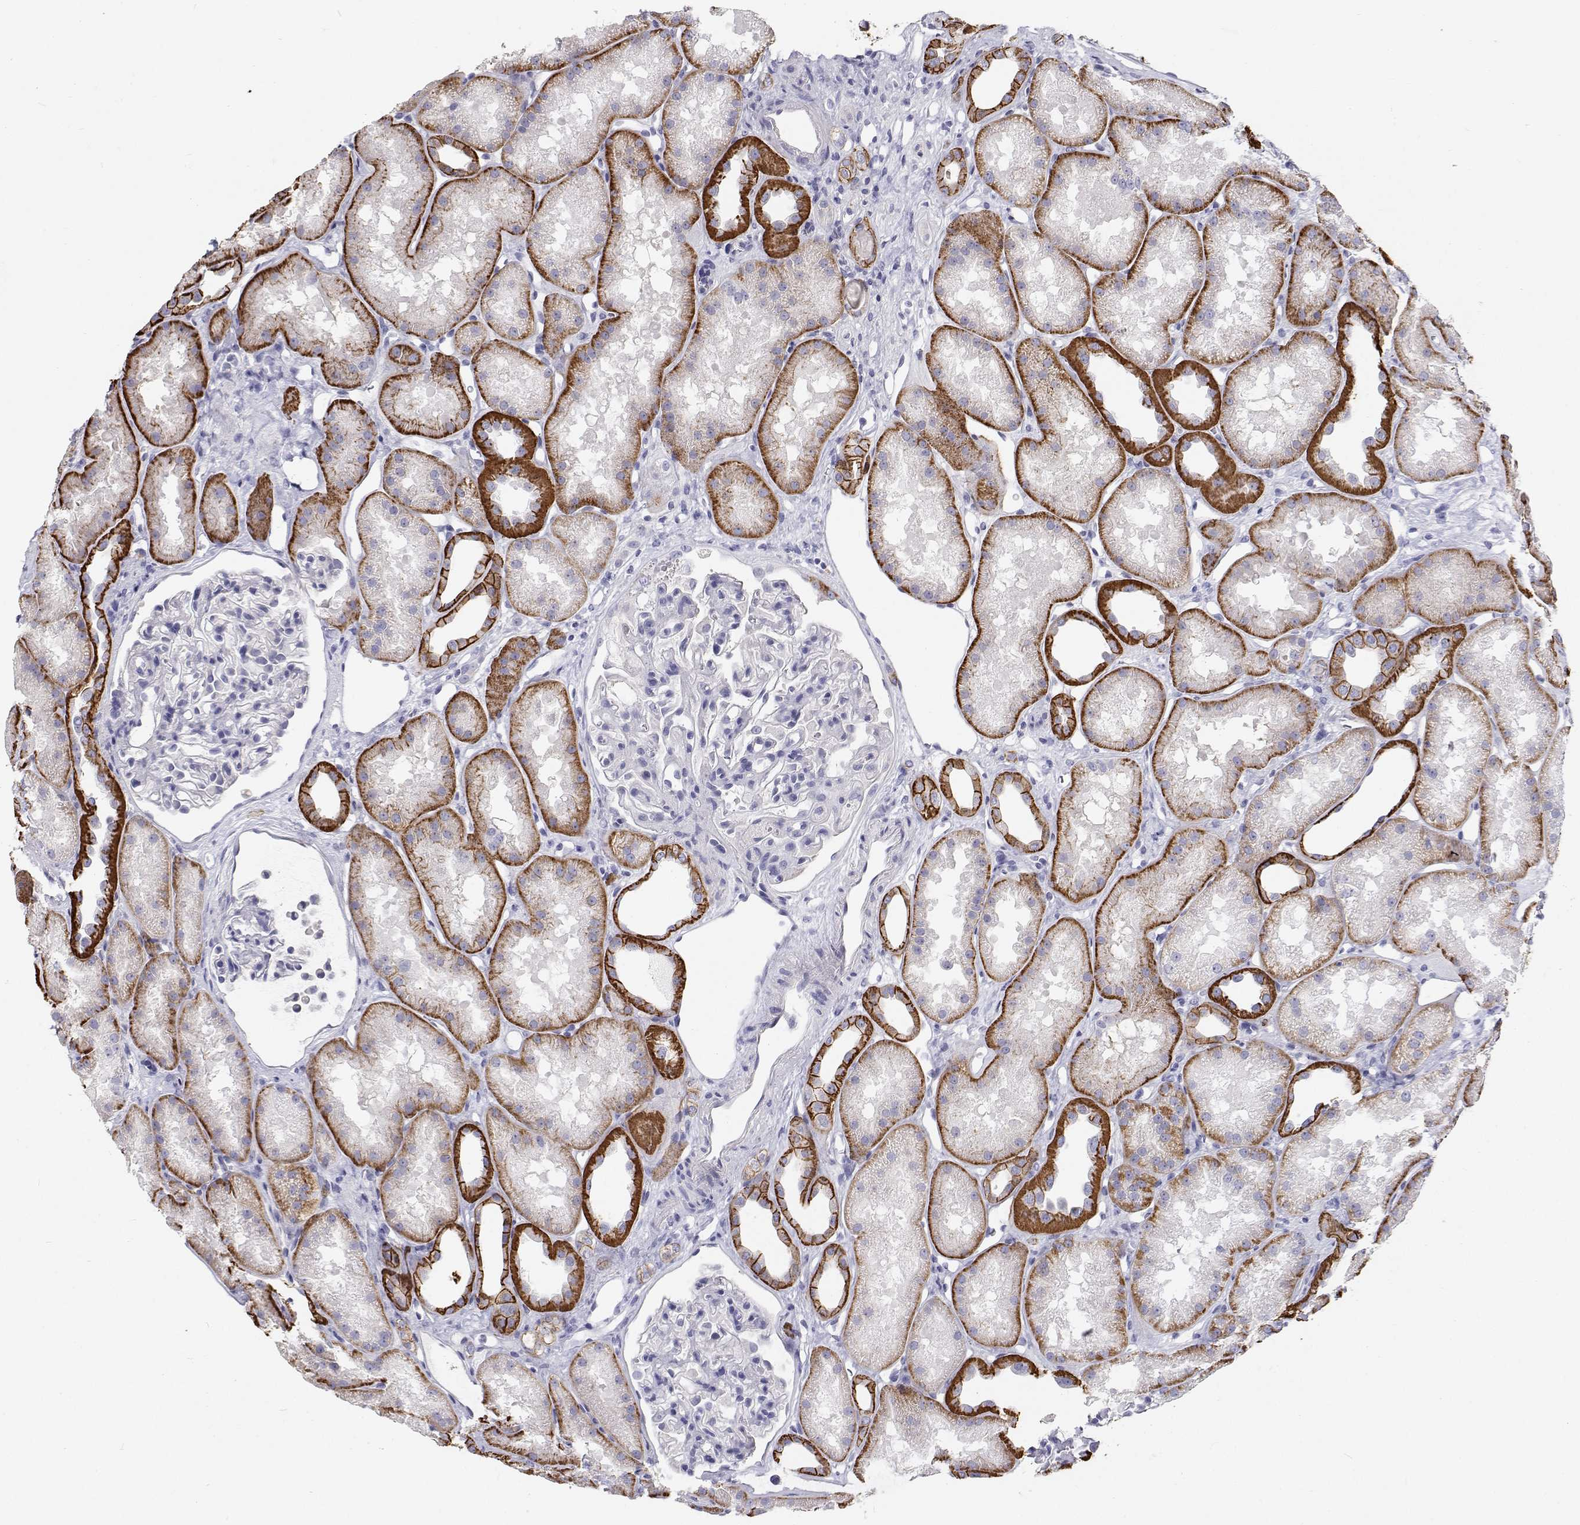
{"staining": {"intensity": "negative", "quantity": "none", "location": "none"}, "tissue": "kidney", "cell_type": "Cells in glomeruli", "image_type": "normal", "snomed": [{"axis": "morphology", "description": "Normal tissue, NOS"}, {"axis": "topography", "description": "Kidney"}], "caption": "An immunohistochemistry photomicrograph of unremarkable kidney is shown. There is no staining in cells in glomeruli of kidney. (DAB (3,3'-diaminobenzidine) IHC, high magnification).", "gene": "NCR2", "patient": {"sex": "male", "age": 61}}